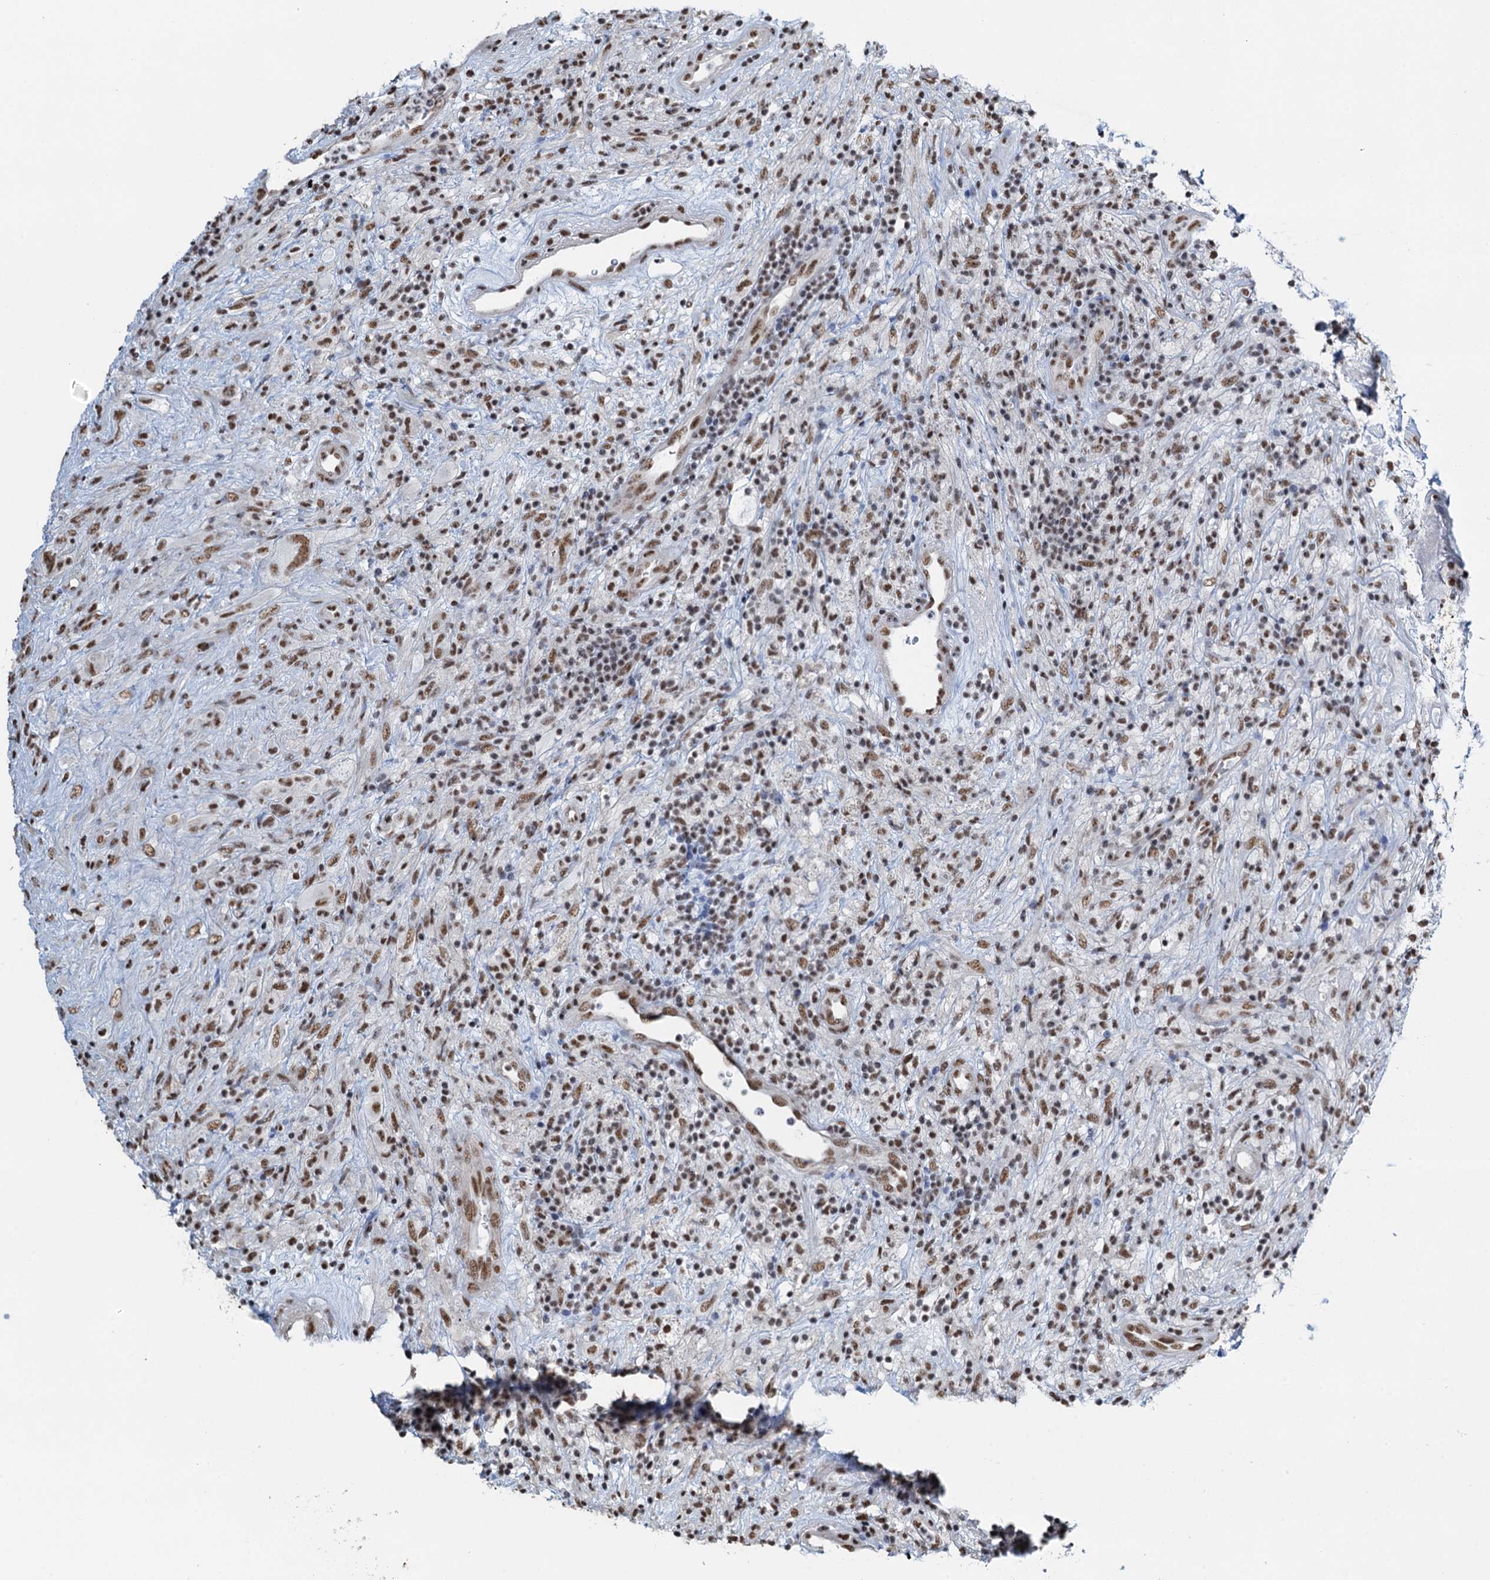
{"staining": {"intensity": "moderate", "quantity": "25%-75%", "location": "nuclear"}, "tissue": "glioma", "cell_type": "Tumor cells", "image_type": "cancer", "snomed": [{"axis": "morphology", "description": "Glioma, malignant, High grade"}, {"axis": "topography", "description": "Brain"}], "caption": "Protein analysis of malignant glioma (high-grade) tissue reveals moderate nuclear expression in approximately 25%-75% of tumor cells.", "gene": "ZNF609", "patient": {"sex": "male", "age": 69}}